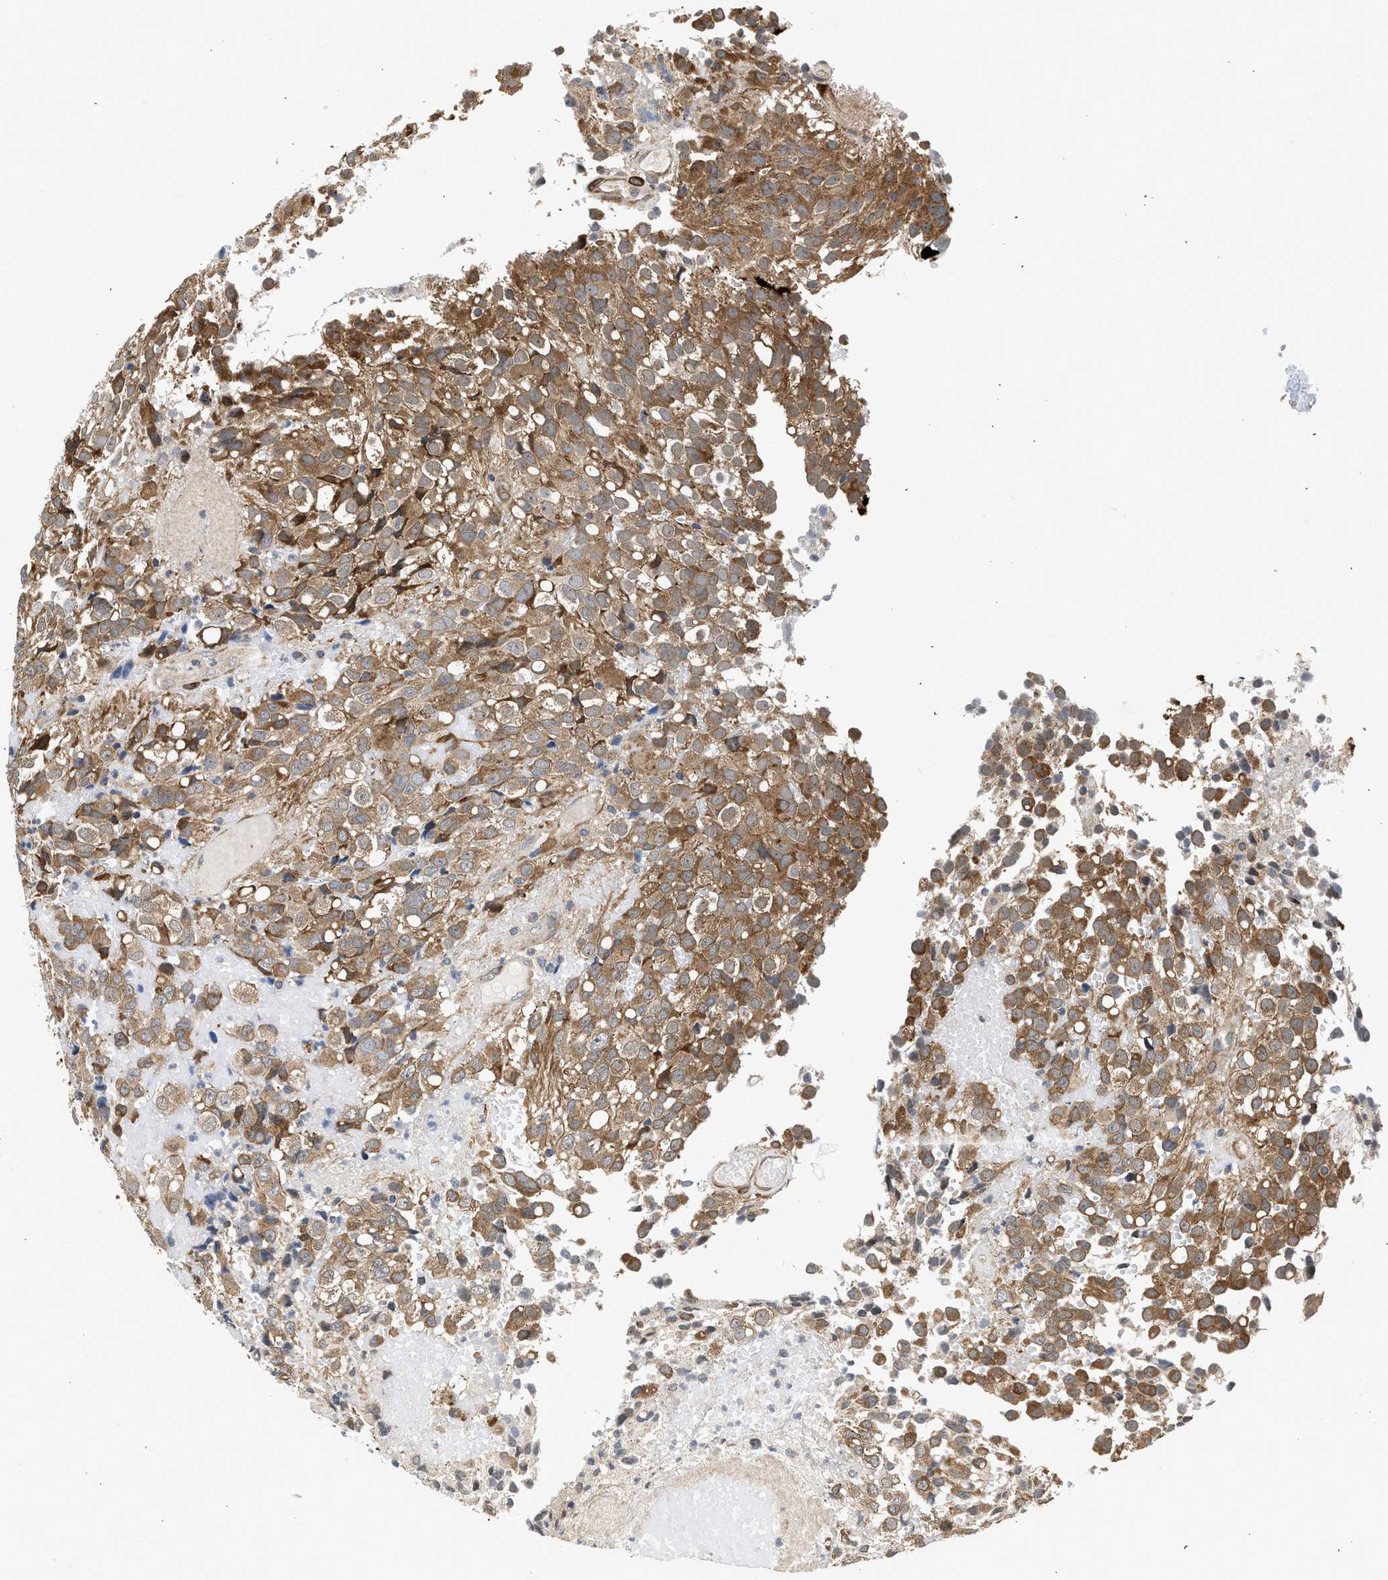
{"staining": {"intensity": "moderate", "quantity": "25%-75%", "location": "cytoplasmic/membranous"}, "tissue": "glioma", "cell_type": "Tumor cells", "image_type": "cancer", "snomed": [{"axis": "morphology", "description": "Glioma, malignant, High grade"}, {"axis": "topography", "description": "Brain"}], "caption": "IHC (DAB) staining of human malignant glioma (high-grade) displays moderate cytoplasmic/membranous protein staining in about 25%-75% of tumor cells.", "gene": "POLG2", "patient": {"sex": "male", "age": 32}}